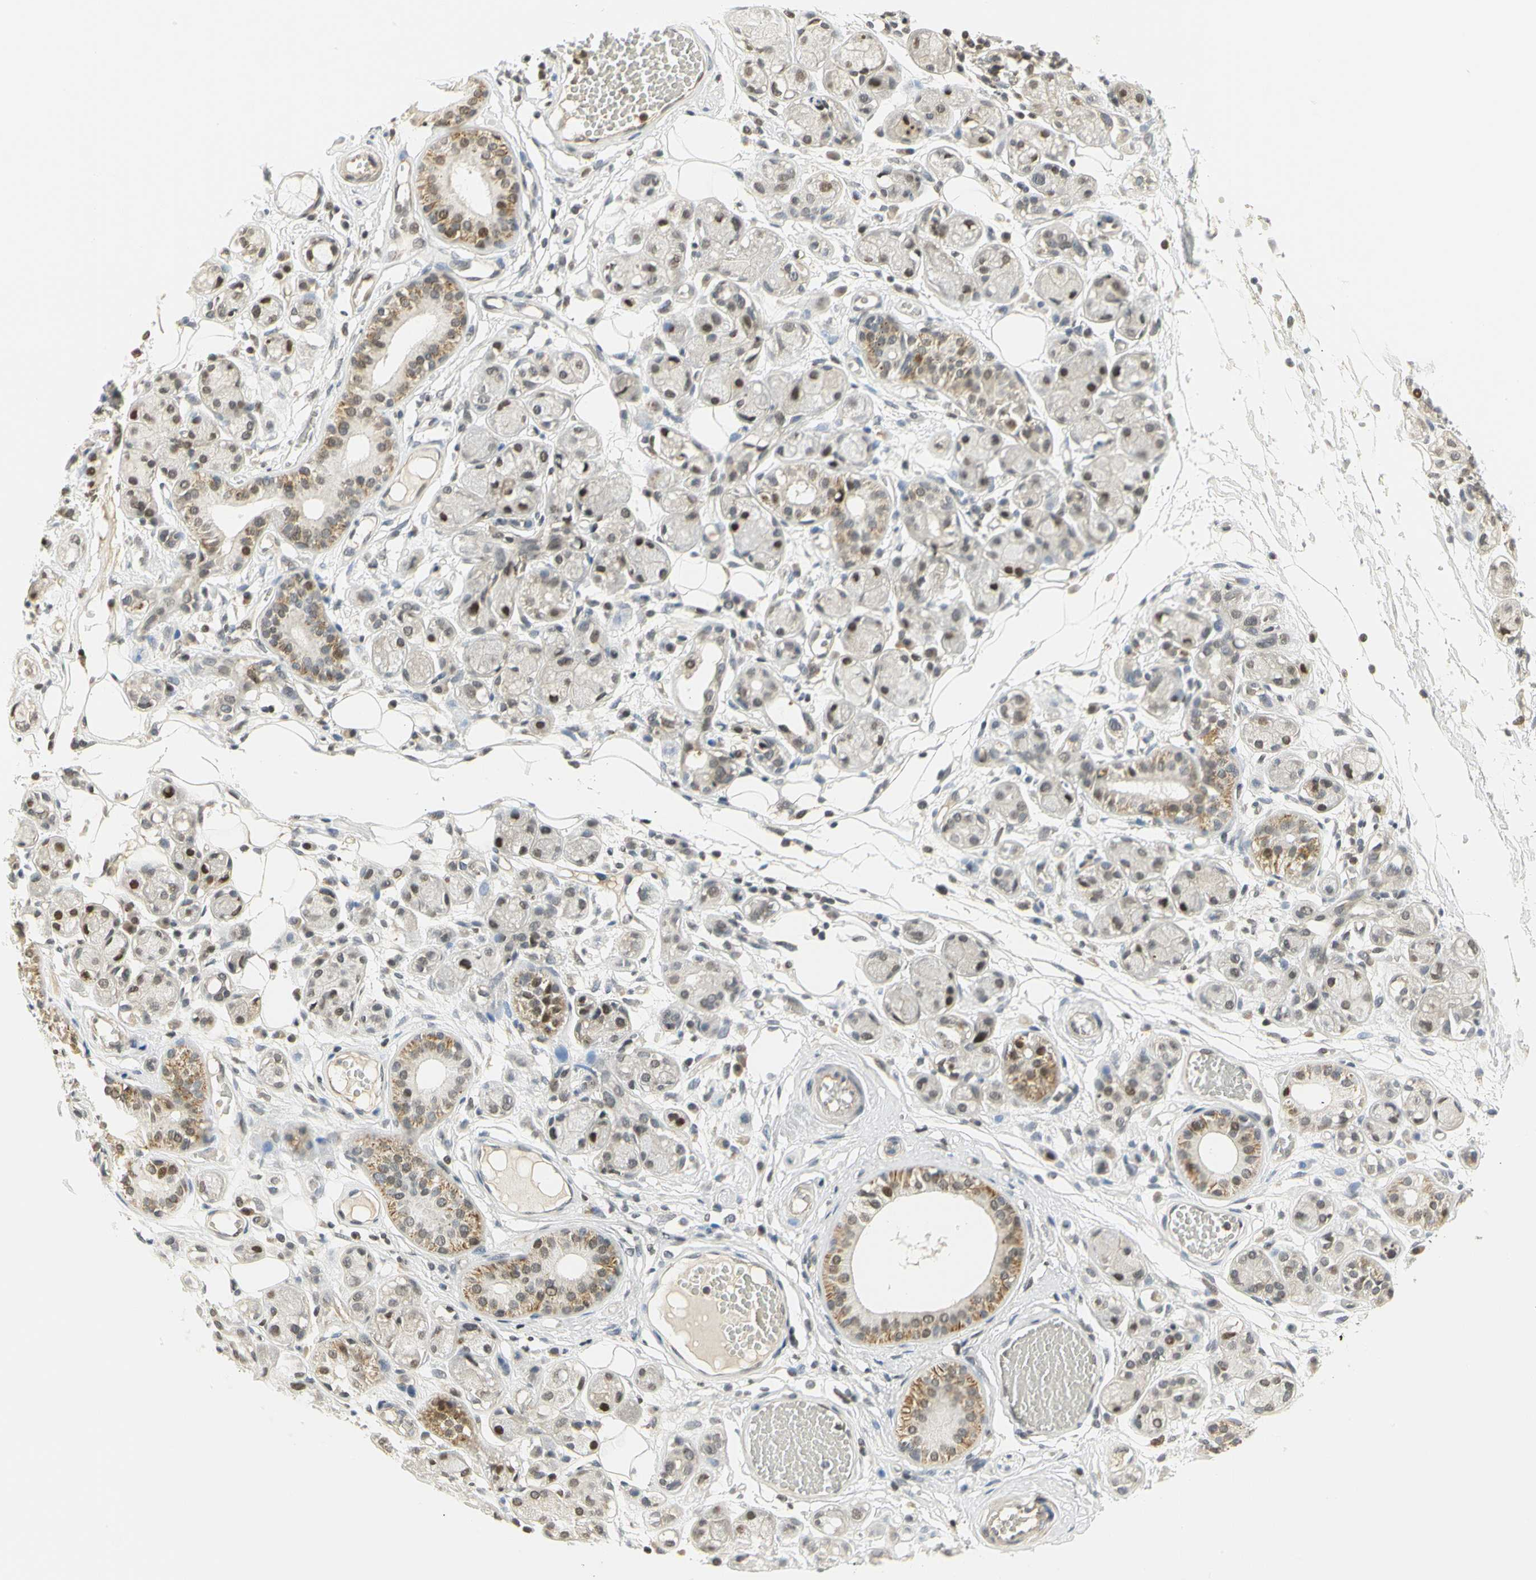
{"staining": {"intensity": "moderate", "quantity": ">75%", "location": "nuclear"}, "tissue": "adipose tissue", "cell_type": "Adipocytes", "image_type": "normal", "snomed": [{"axis": "morphology", "description": "Normal tissue, NOS"}, {"axis": "morphology", "description": "Inflammation, NOS"}, {"axis": "topography", "description": "Vascular tissue"}, {"axis": "topography", "description": "Salivary gland"}], "caption": "IHC histopathology image of benign adipose tissue: adipose tissue stained using IHC demonstrates medium levels of moderate protein expression localized specifically in the nuclear of adipocytes, appearing as a nuclear brown color.", "gene": "IMPG2", "patient": {"sex": "female", "age": 75}}